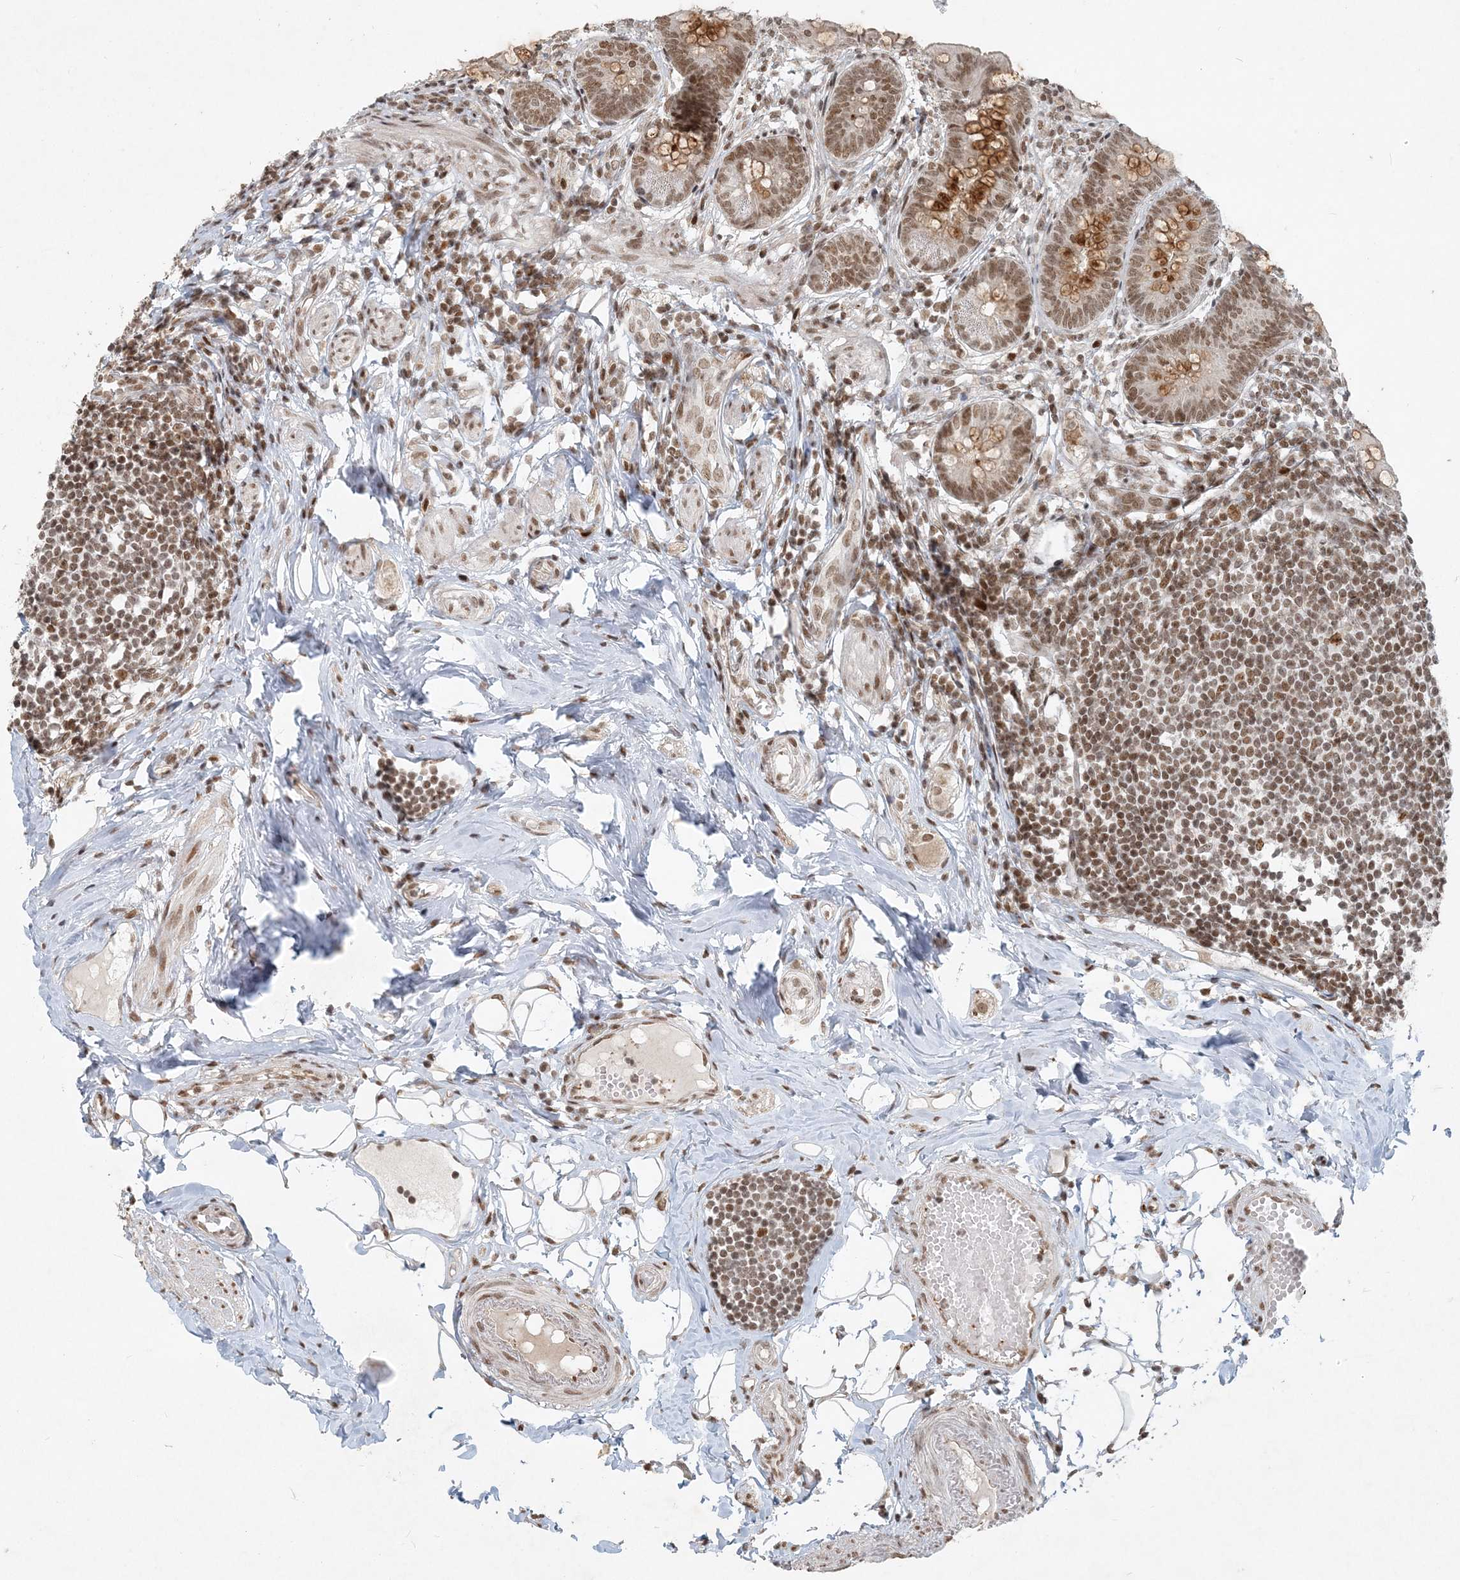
{"staining": {"intensity": "moderate", "quantity": ">75%", "location": "nuclear"}, "tissue": "appendix", "cell_type": "Glandular cells", "image_type": "normal", "snomed": [{"axis": "morphology", "description": "Normal tissue, NOS"}, {"axis": "topography", "description": "Appendix"}], "caption": "Unremarkable appendix reveals moderate nuclear expression in about >75% of glandular cells, visualized by immunohistochemistry. The staining is performed using DAB brown chromogen to label protein expression. The nuclei are counter-stained blue using hematoxylin.", "gene": "BAZ1B", "patient": {"sex": "female", "age": 62}}